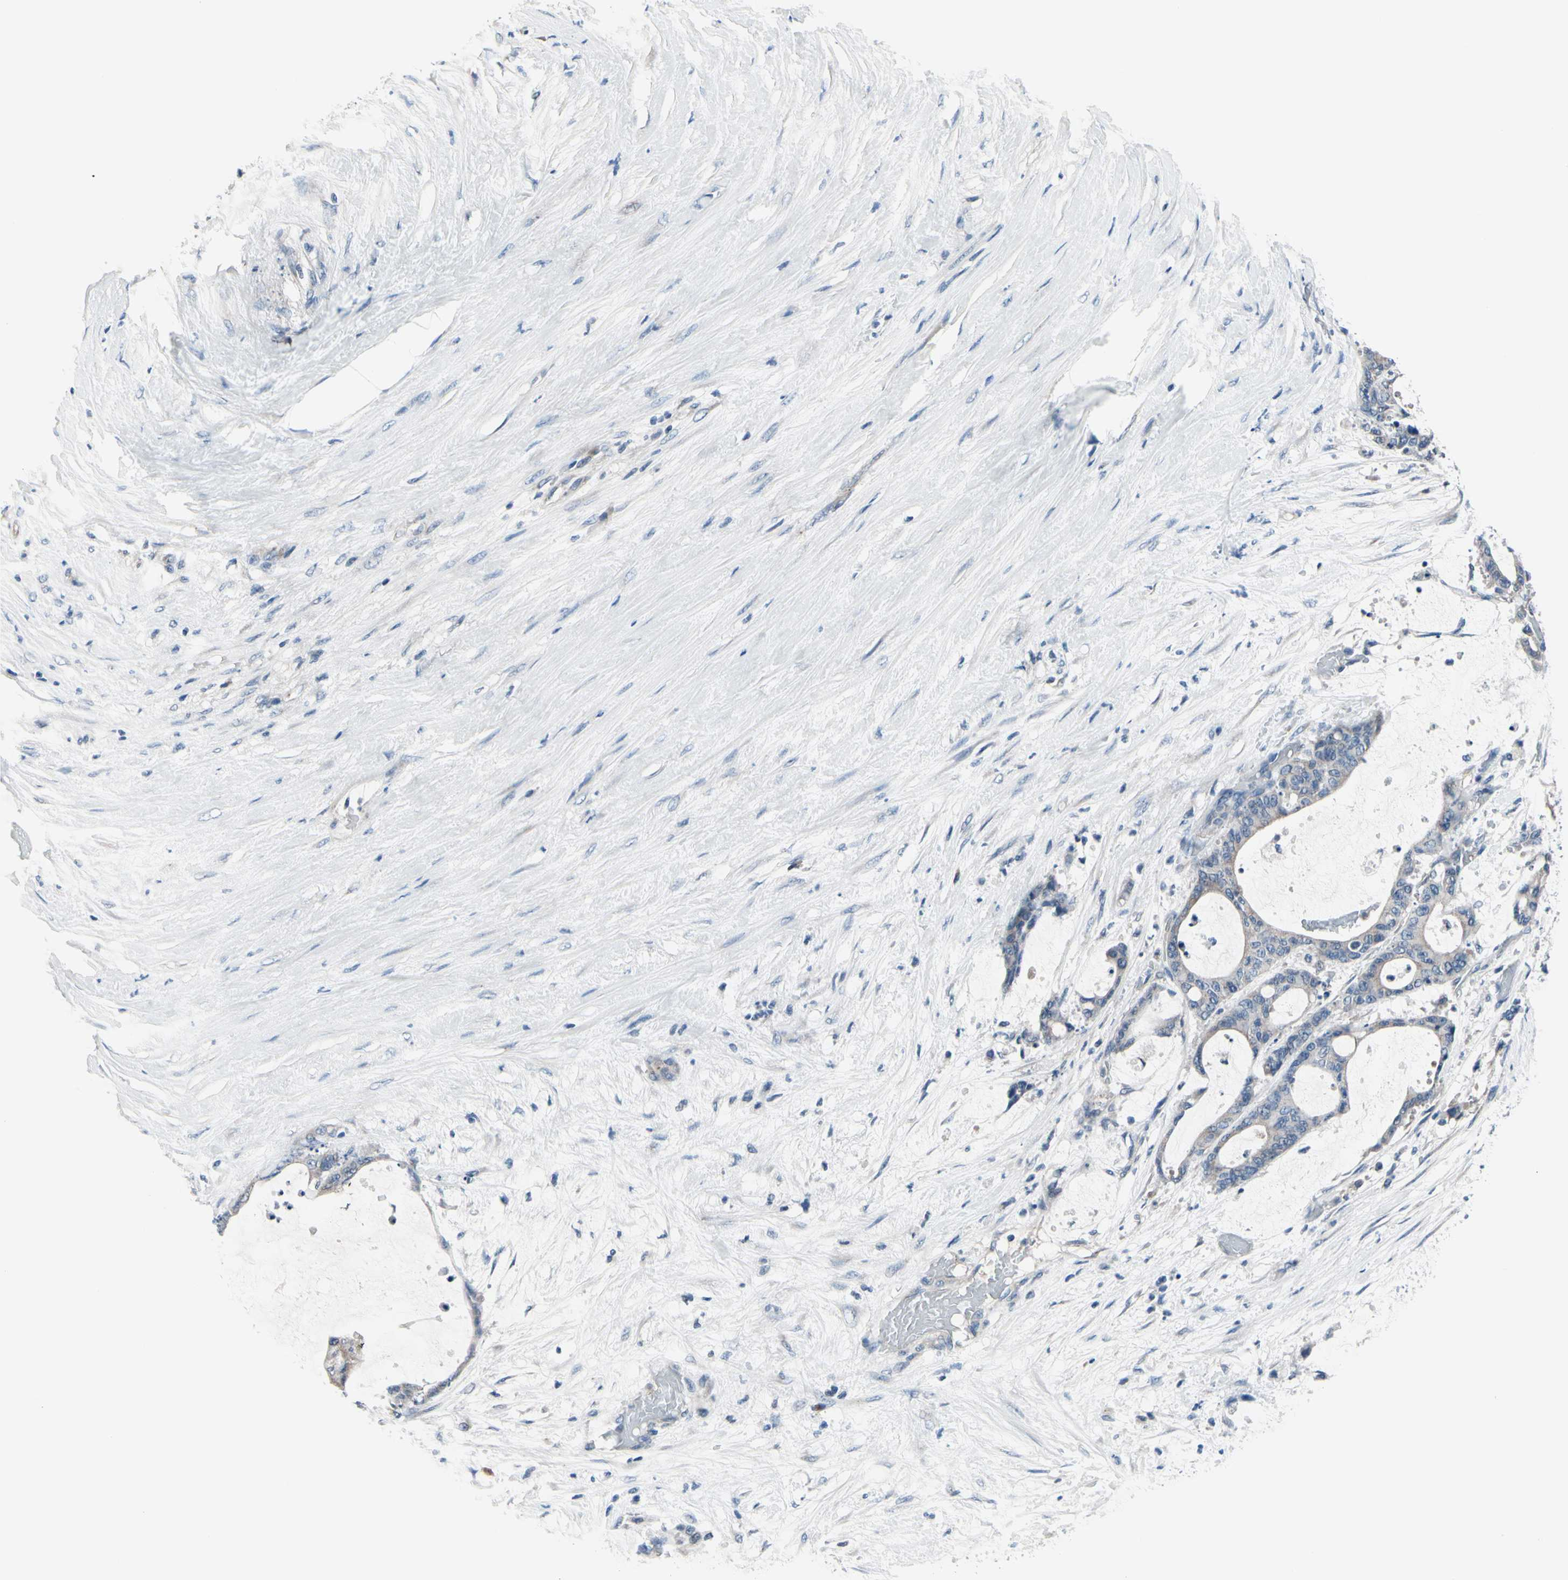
{"staining": {"intensity": "weak", "quantity": "<25%", "location": "cytoplasmic/membranous"}, "tissue": "liver cancer", "cell_type": "Tumor cells", "image_type": "cancer", "snomed": [{"axis": "morphology", "description": "Cholangiocarcinoma"}, {"axis": "topography", "description": "Liver"}], "caption": "IHC micrograph of human cholangiocarcinoma (liver) stained for a protein (brown), which demonstrates no expression in tumor cells.", "gene": "PRKAR2B", "patient": {"sex": "female", "age": 73}}